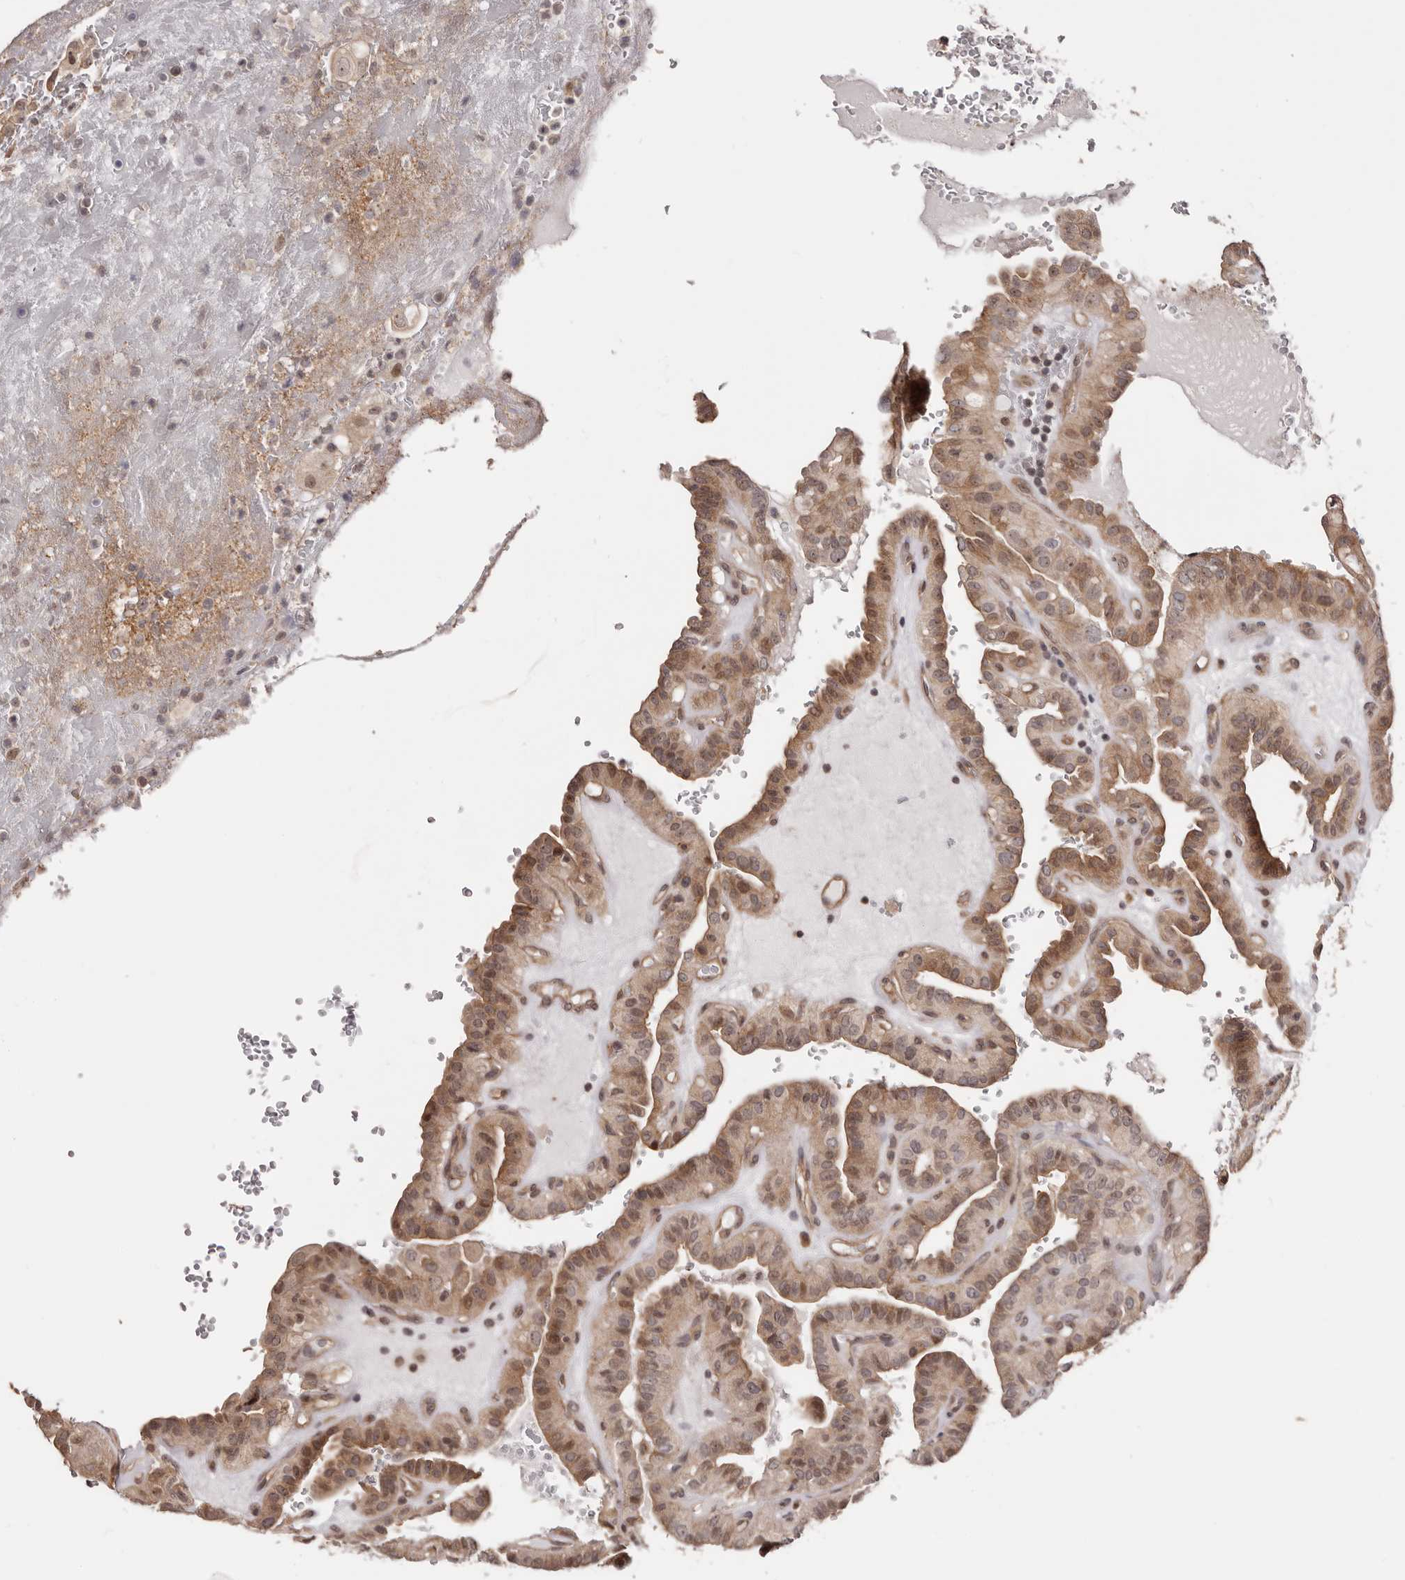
{"staining": {"intensity": "moderate", "quantity": ">75%", "location": "cytoplasmic/membranous,nuclear"}, "tissue": "thyroid cancer", "cell_type": "Tumor cells", "image_type": "cancer", "snomed": [{"axis": "morphology", "description": "Papillary adenocarcinoma, NOS"}, {"axis": "topography", "description": "Thyroid gland"}], "caption": "Moderate cytoplasmic/membranous and nuclear positivity is identified in approximately >75% of tumor cells in papillary adenocarcinoma (thyroid). The staining was performed using DAB, with brown indicating positive protein expression. Nuclei are stained blue with hematoxylin.", "gene": "NOL12", "patient": {"sex": "male", "age": 77}}